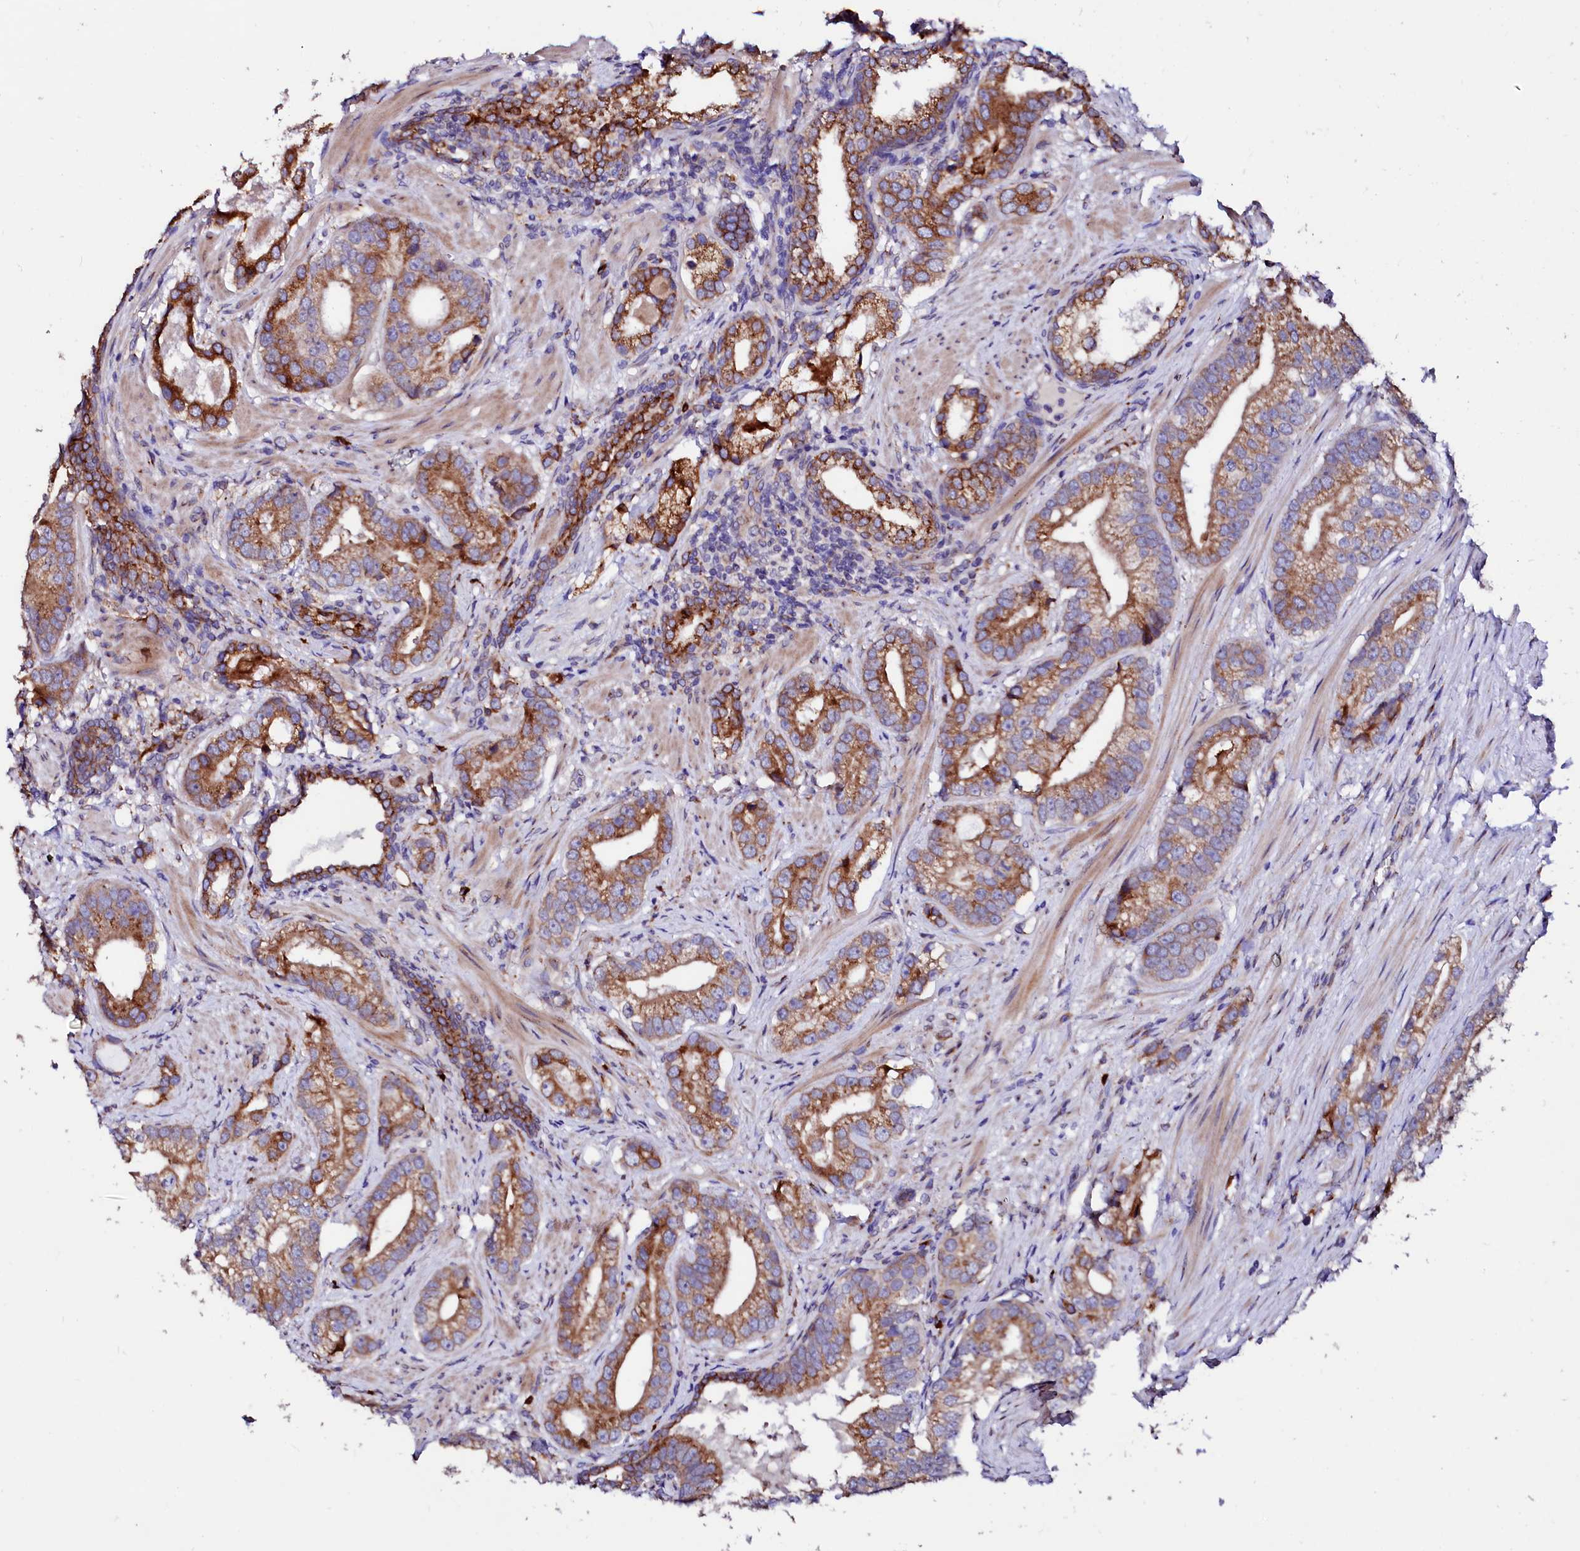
{"staining": {"intensity": "strong", "quantity": "25%-75%", "location": "cytoplasmic/membranous"}, "tissue": "prostate cancer", "cell_type": "Tumor cells", "image_type": "cancer", "snomed": [{"axis": "morphology", "description": "Adenocarcinoma, High grade"}, {"axis": "topography", "description": "Prostate"}], "caption": "DAB immunohistochemical staining of human prostate high-grade adenocarcinoma exhibits strong cytoplasmic/membranous protein positivity in about 25%-75% of tumor cells. (DAB IHC with brightfield microscopy, high magnification).", "gene": "LMAN1", "patient": {"sex": "male", "age": 75}}